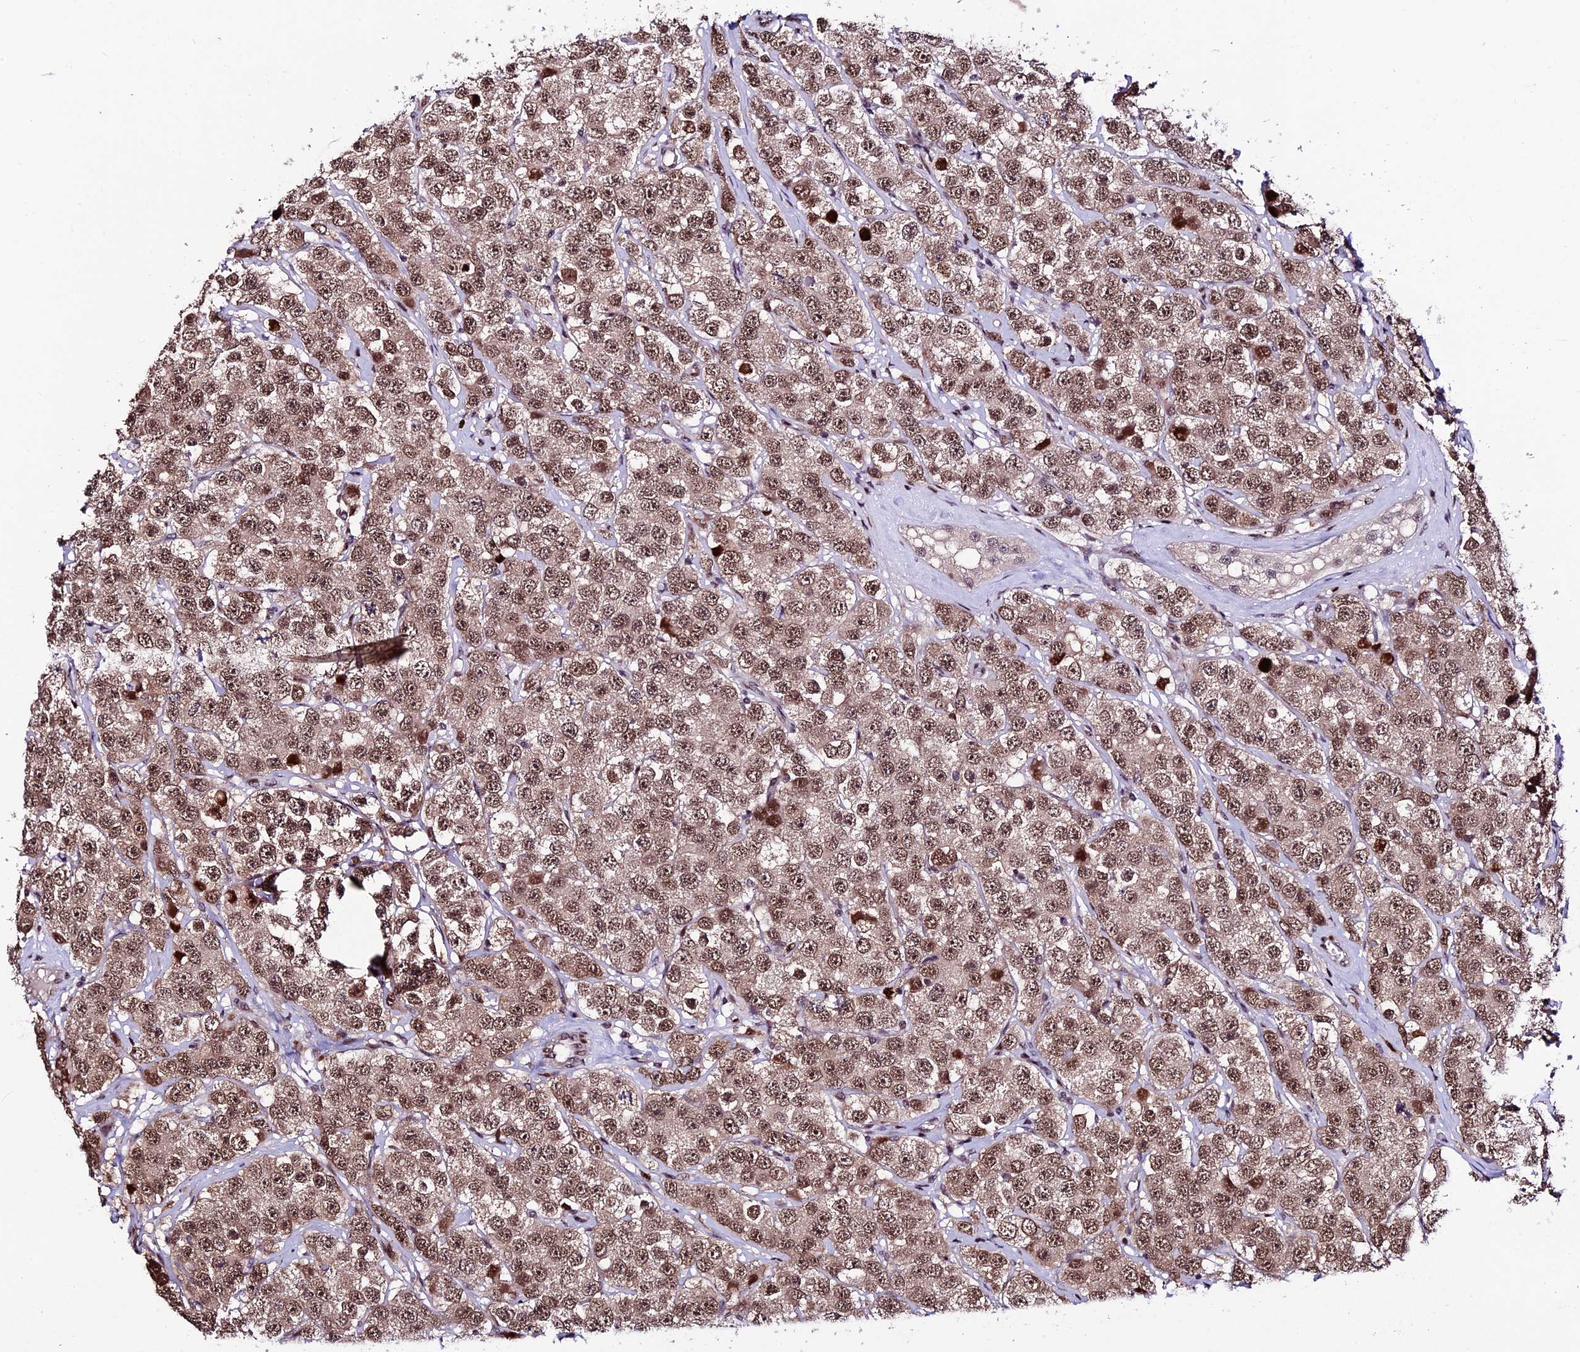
{"staining": {"intensity": "moderate", "quantity": ">75%", "location": "nuclear"}, "tissue": "testis cancer", "cell_type": "Tumor cells", "image_type": "cancer", "snomed": [{"axis": "morphology", "description": "Seminoma, NOS"}, {"axis": "topography", "description": "Testis"}], "caption": "A micrograph showing moderate nuclear expression in about >75% of tumor cells in testis cancer, as visualized by brown immunohistochemical staining.", "gene": "TCP11L2", "patient": {"sex": "male", "age": 28}}